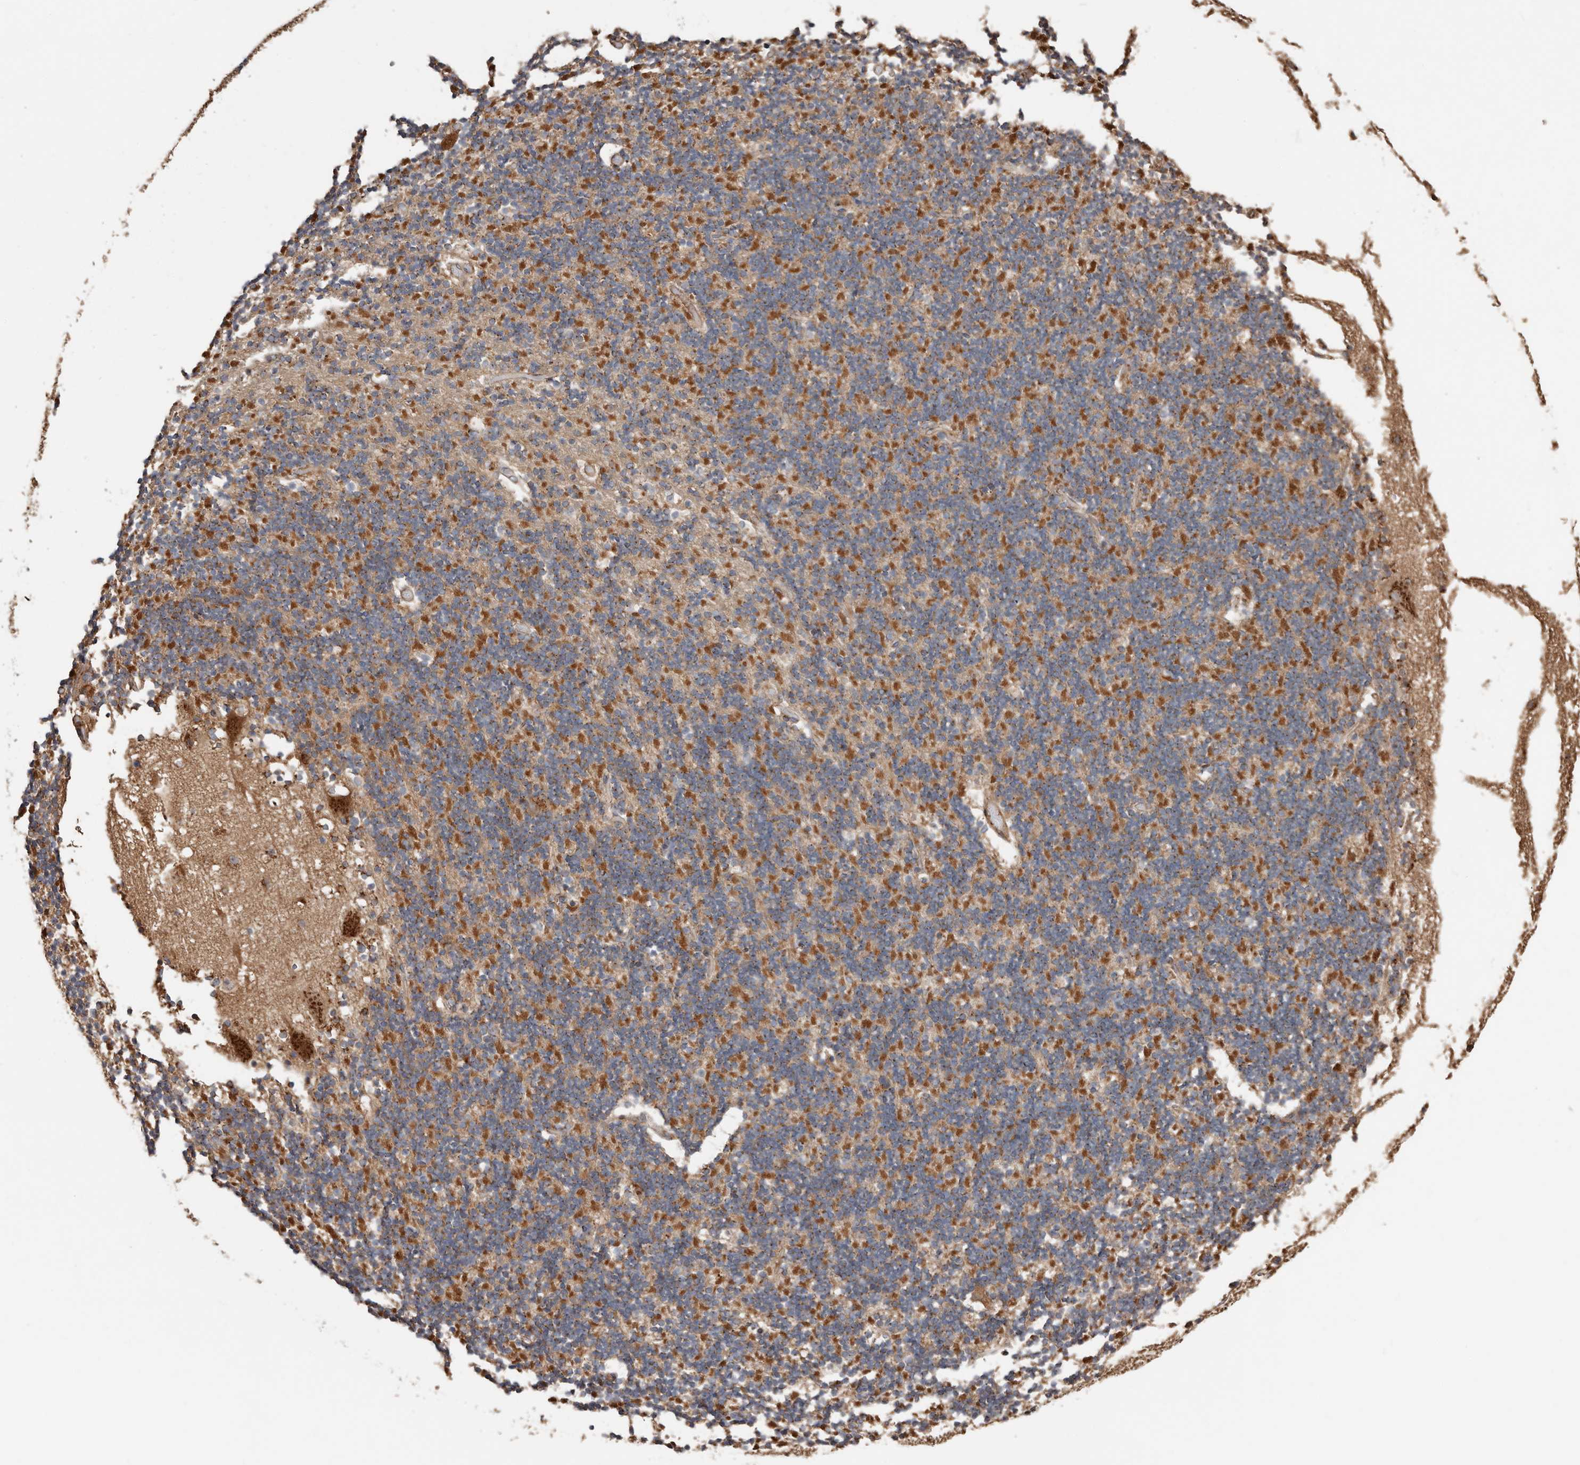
{"staining": {"intensity": "weak", "quantity": ">75%", "location": "cytoplasmic/membranous"}, "tissue": "cerebellum", "cell_type": "Cells in granular layer", "image_type": "normal", "snomed": [{"axis": "morphology", "description": "Normal tissue, NOS"}, {"axis": "topography", "description": "Cerebellum"}], "caption": "The micrograph shows immunohistochemical staining of benign cerebellum. There is weak cytoplasmic/membranous expression is appreciated in approximately >75% of cells in granular layer. Nuclei are stained in blue.", "gene": "COG1", "patient": {"sex": "male", "age": 57}}